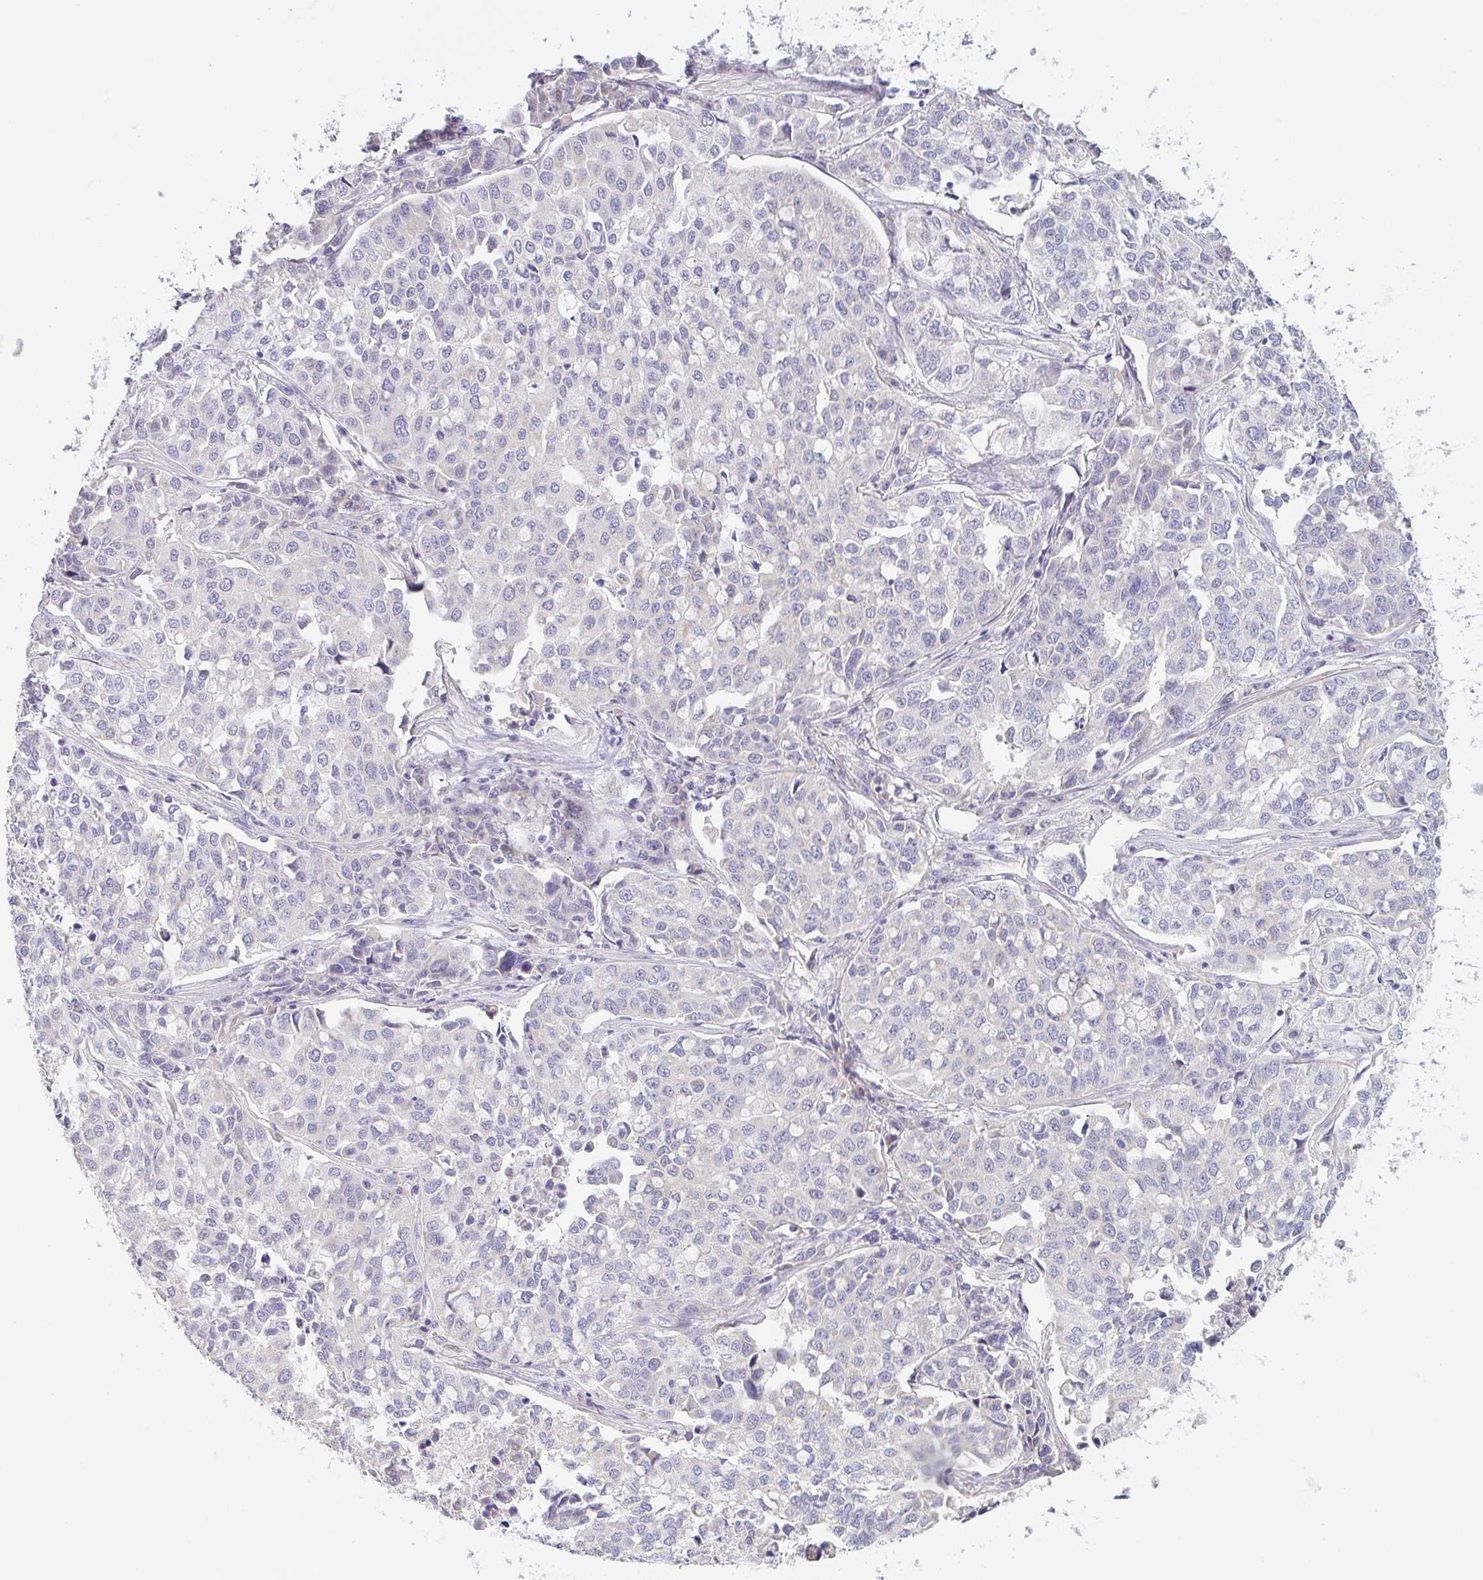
{"staining": {"intensity": "negative", "quantity": "none", "location": "none"}, "tissue": "lung cancer", "cell_type": "Tumor cells", "image_type": "cancer", "snomed": [{"axis": "morphology", "description": "Adenocarcinoma, NOS"}, {"axis": "morphology", "description": "Adenocarcinoma, metastatic, NOS"}, {"axis": "topography", "description": "Lymph node"}, {"axis": "topography", "description": "Lung"}], "caption": "High magnification brightfield microscopy of lung cancer stained with DAB (3,3'-diaminobenzidine) (brown) and counterstained with hematoxylin (blue): tumor cells show no significant positivity. (Brightfield microscopy of DAB IHC at high magnification).", "gene": "CACNA1S", "patient": {"sex": "female", "age": 65}}